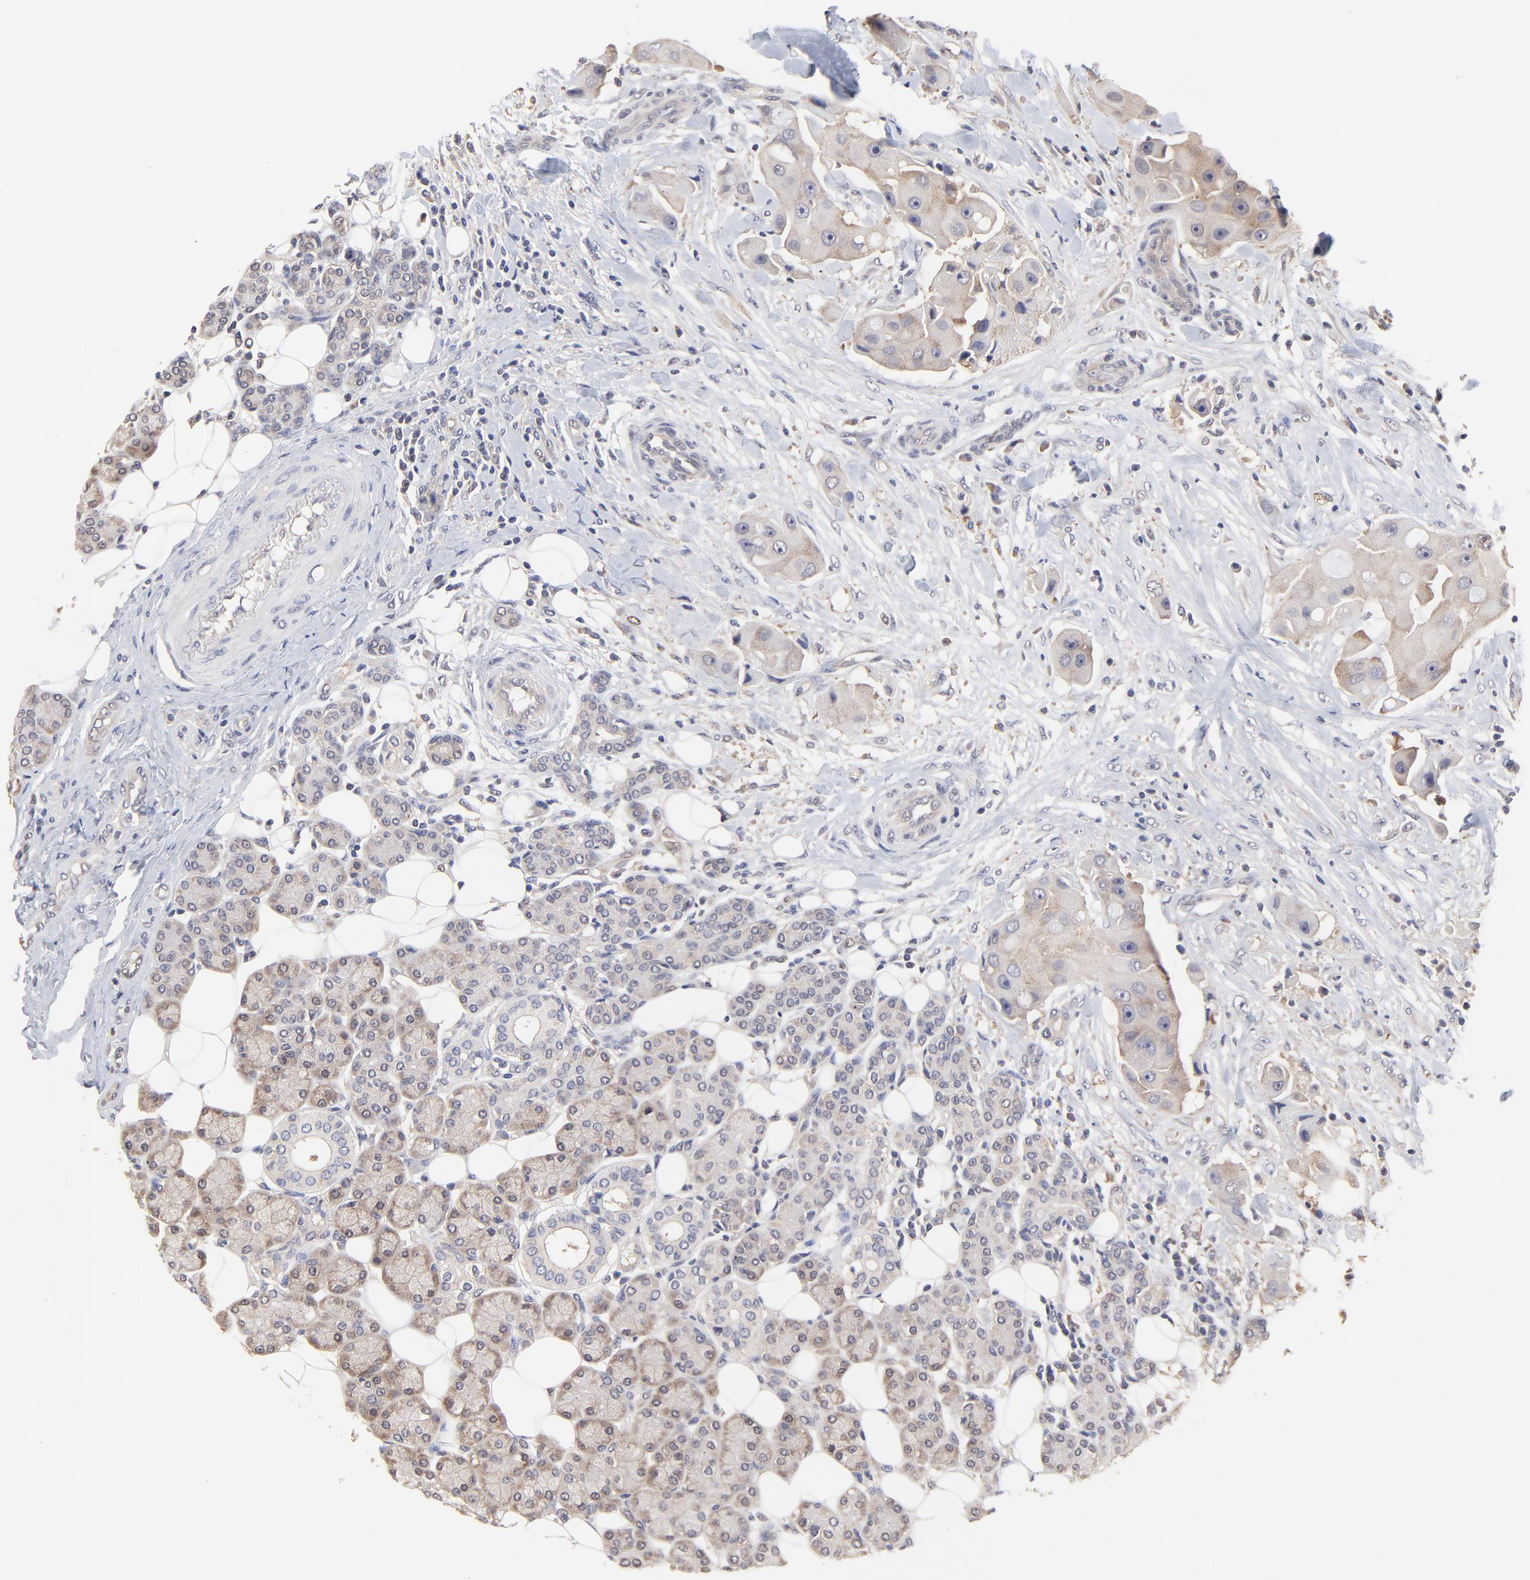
{"staining": {"intensity": "moderate", "quantity": "25%-75%", "location": "cytoplasmic/membranous"}, "tissue": "head and neck cancer", "cell_type": "Tumor cells", "image_type": "cancer", "snomed": [{"axis": "morphology", "description": "Normal tissue, NOS"}, {"axis": "morphology", "description": "Adenocarcinoma, NOS"}, {"axis": "topography", "description": "Salivary gland"}, {"axis": "topography", "description": "Head-Neck"}], "caption": "Adenocarcinoma (head and neck) was stained to show a protein in brown. There is medium levels of moderate cytoplasmic/membranous expression in about 25%-75% of tumor cells.", "gene": "CCT2", "patient": {"sex": "male", "age": 80}}